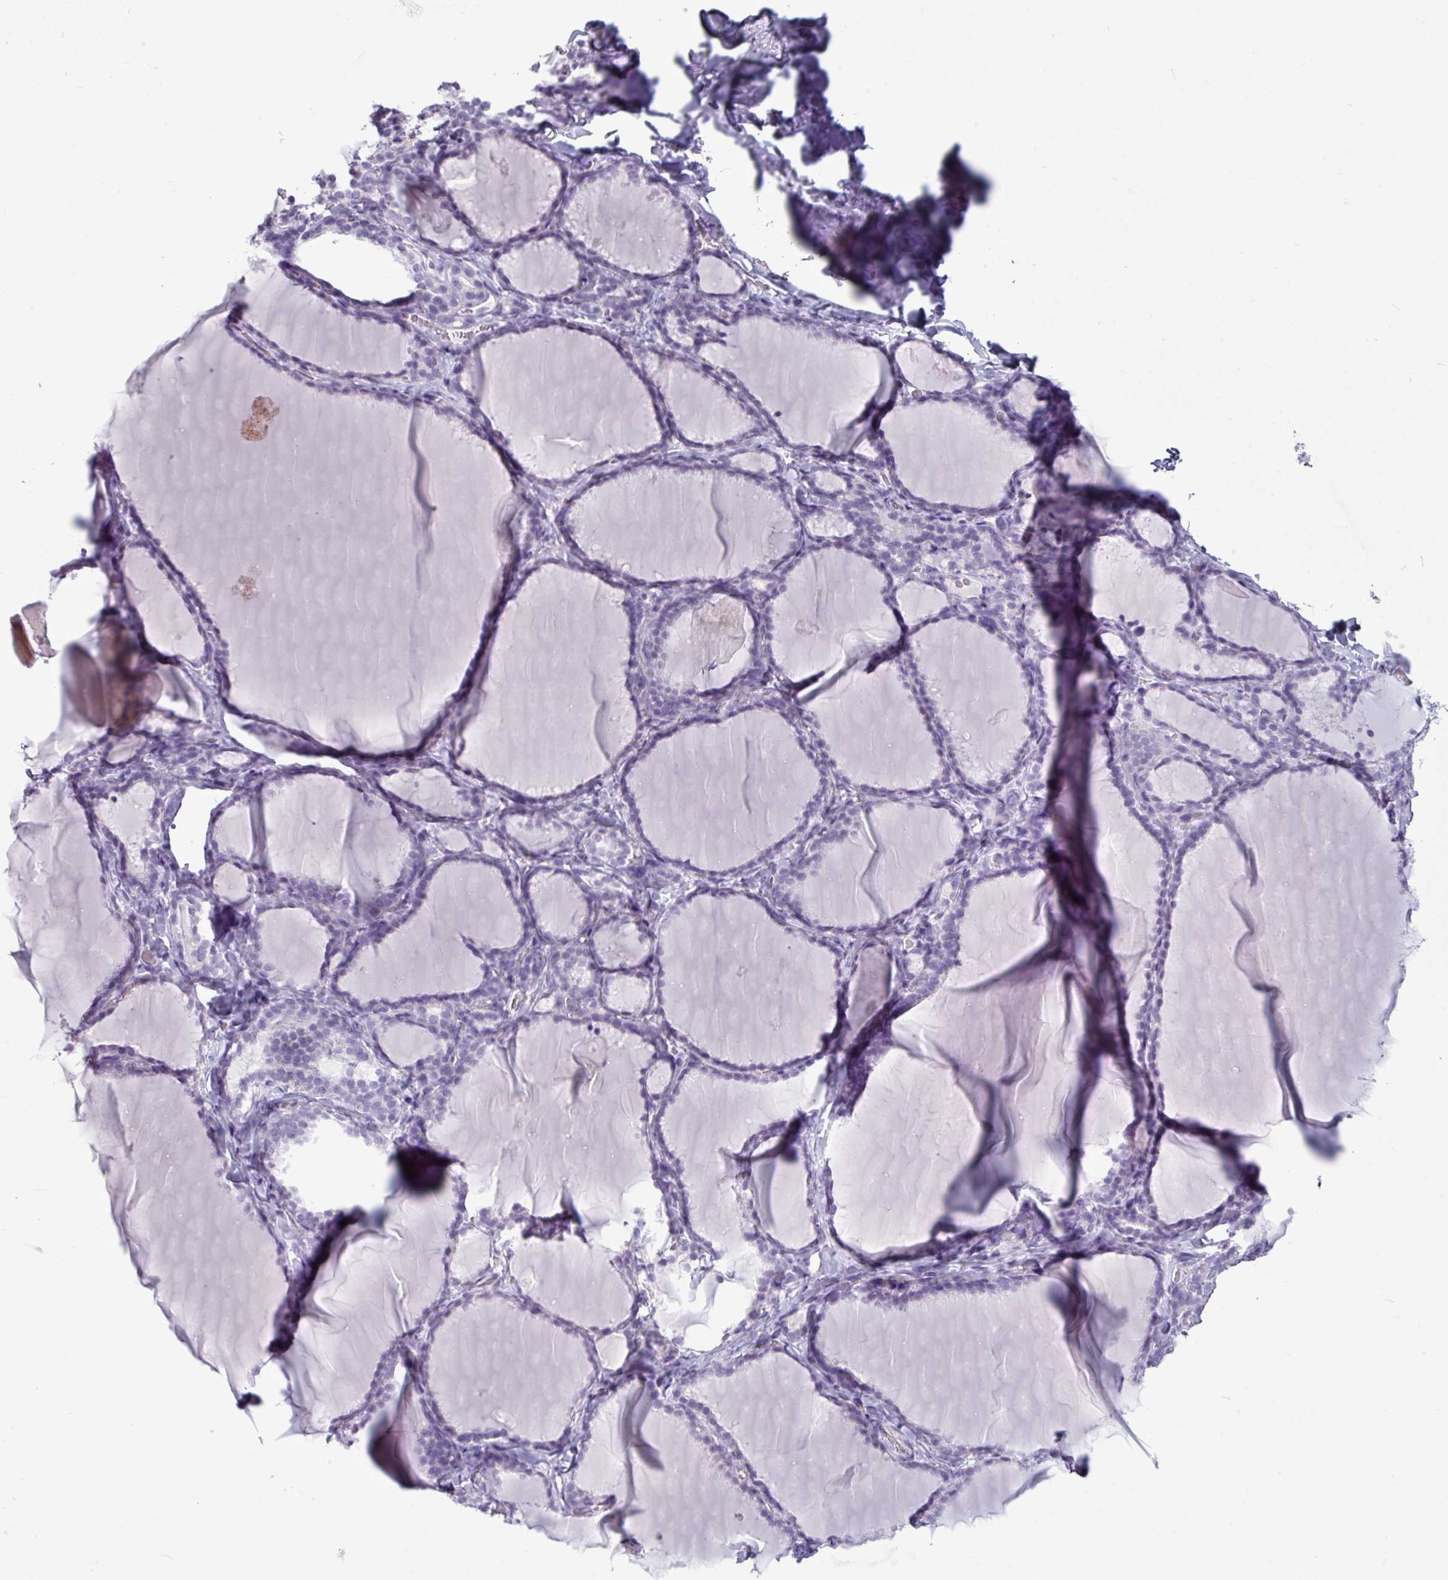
{"staining": {"intensity": "negative", "quantity": "none", "location": "none"}, "tissue": "thyroid gland", "cell_type": "Glandular cells", "image_type": "normal", "snomed": [{"axis": "morphology", "description": "Normal tissue, NOS"}, {"axis": "topography", "description": "Thyroid gland"}], "caption": "This is an immunohistochemistry micrograph of normal thyroid gland. There is no positivity in glandular cells.", "gene": "AMY2A", "patient": {"sex": "female", "age": 31}}